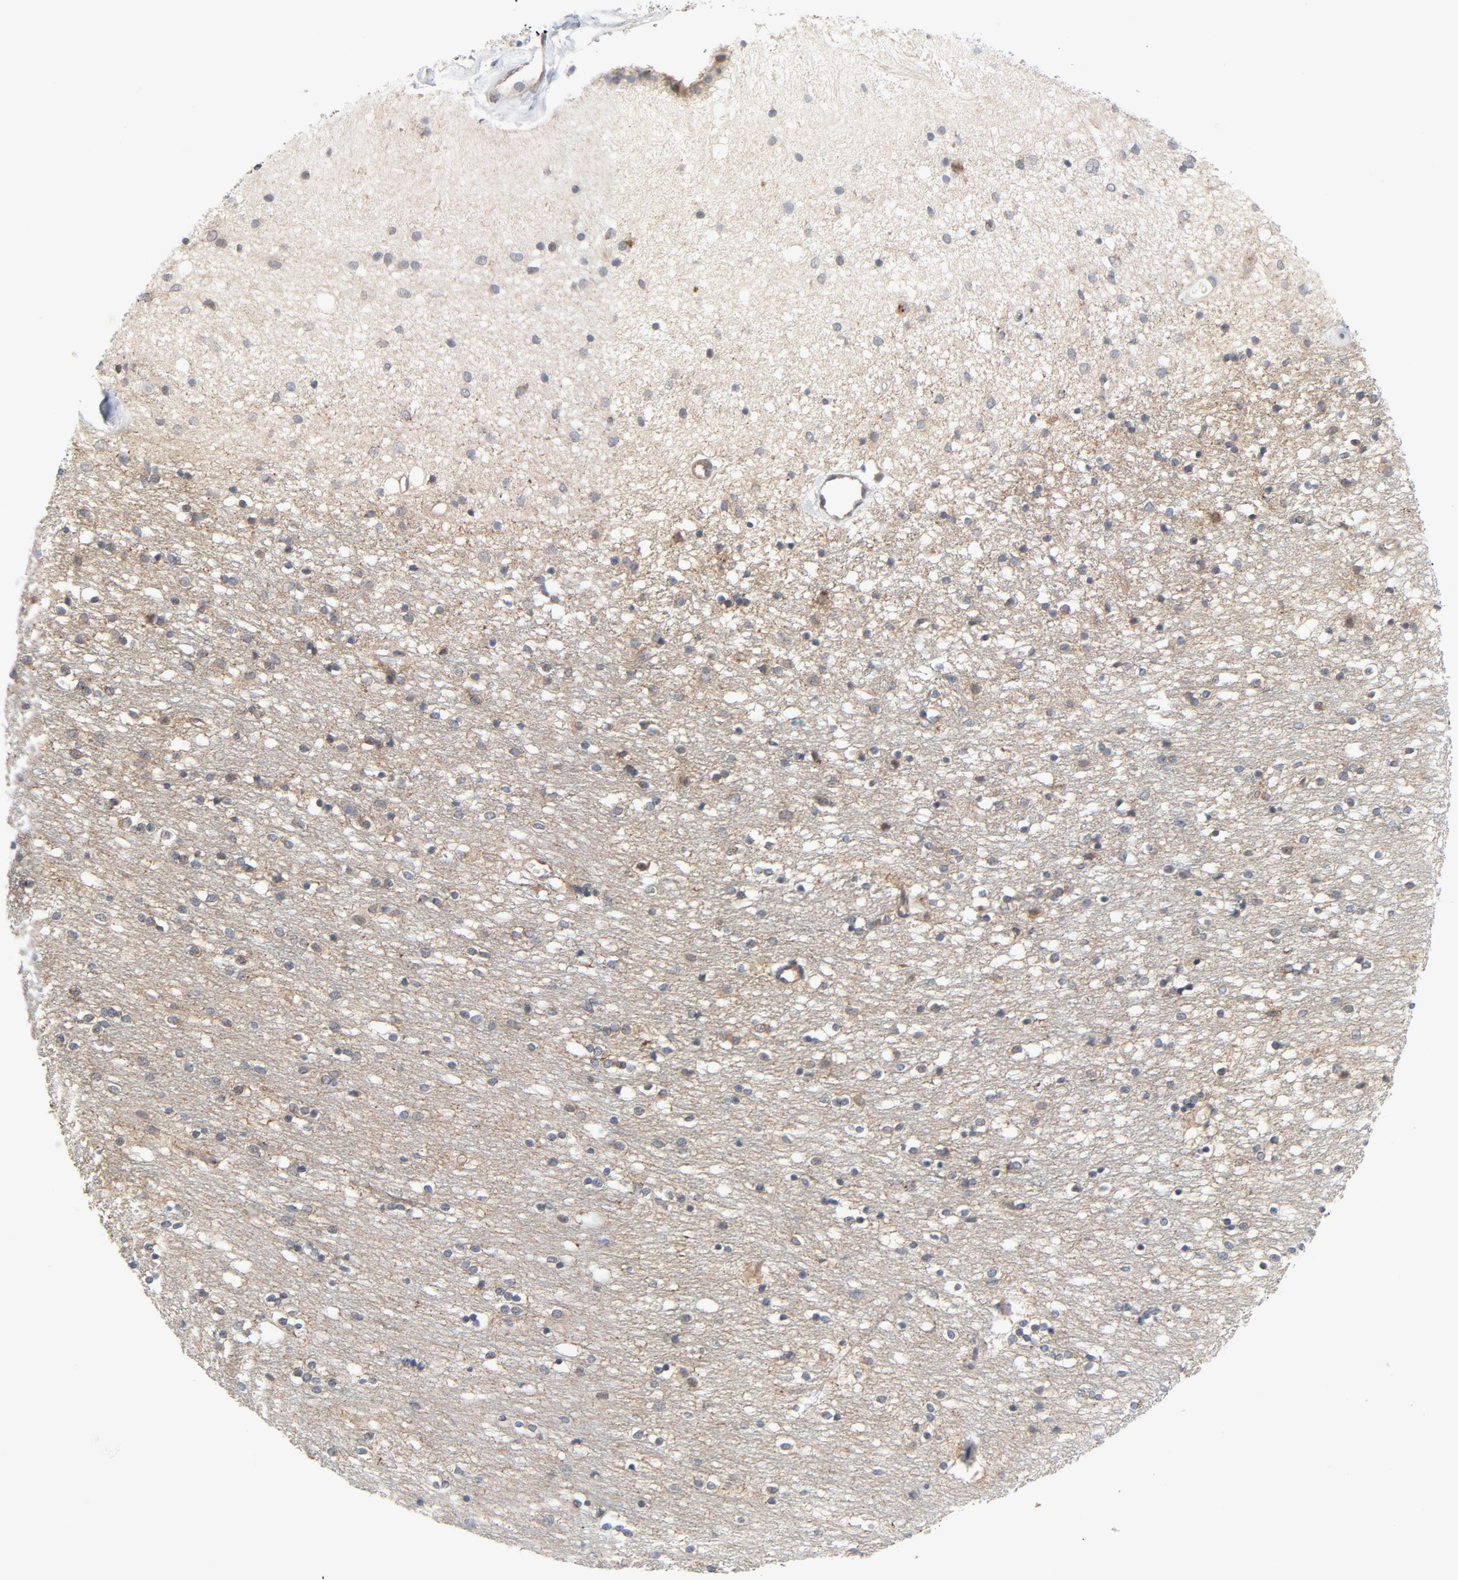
{"staining": {"intensity": "weak", "quantity": ">75%", "location": "cytoplasmic/membranous"}, "tissue": "caudate", "cell_type": "Glial cells", "image_type": "normal", "snomed": [{"axis": "morphology", "description": "Normal tissue, NOS"}, {"axis": "topography", "description": "Lateral ventricle wall"}], "caption": "Glial cells reveal low levels of weak cytoplasmic/membranous positivity in about >75% of cells in unremarkable caudate.", "gene": "TSG101", "patient": {"sex": "female", "age": 54}}